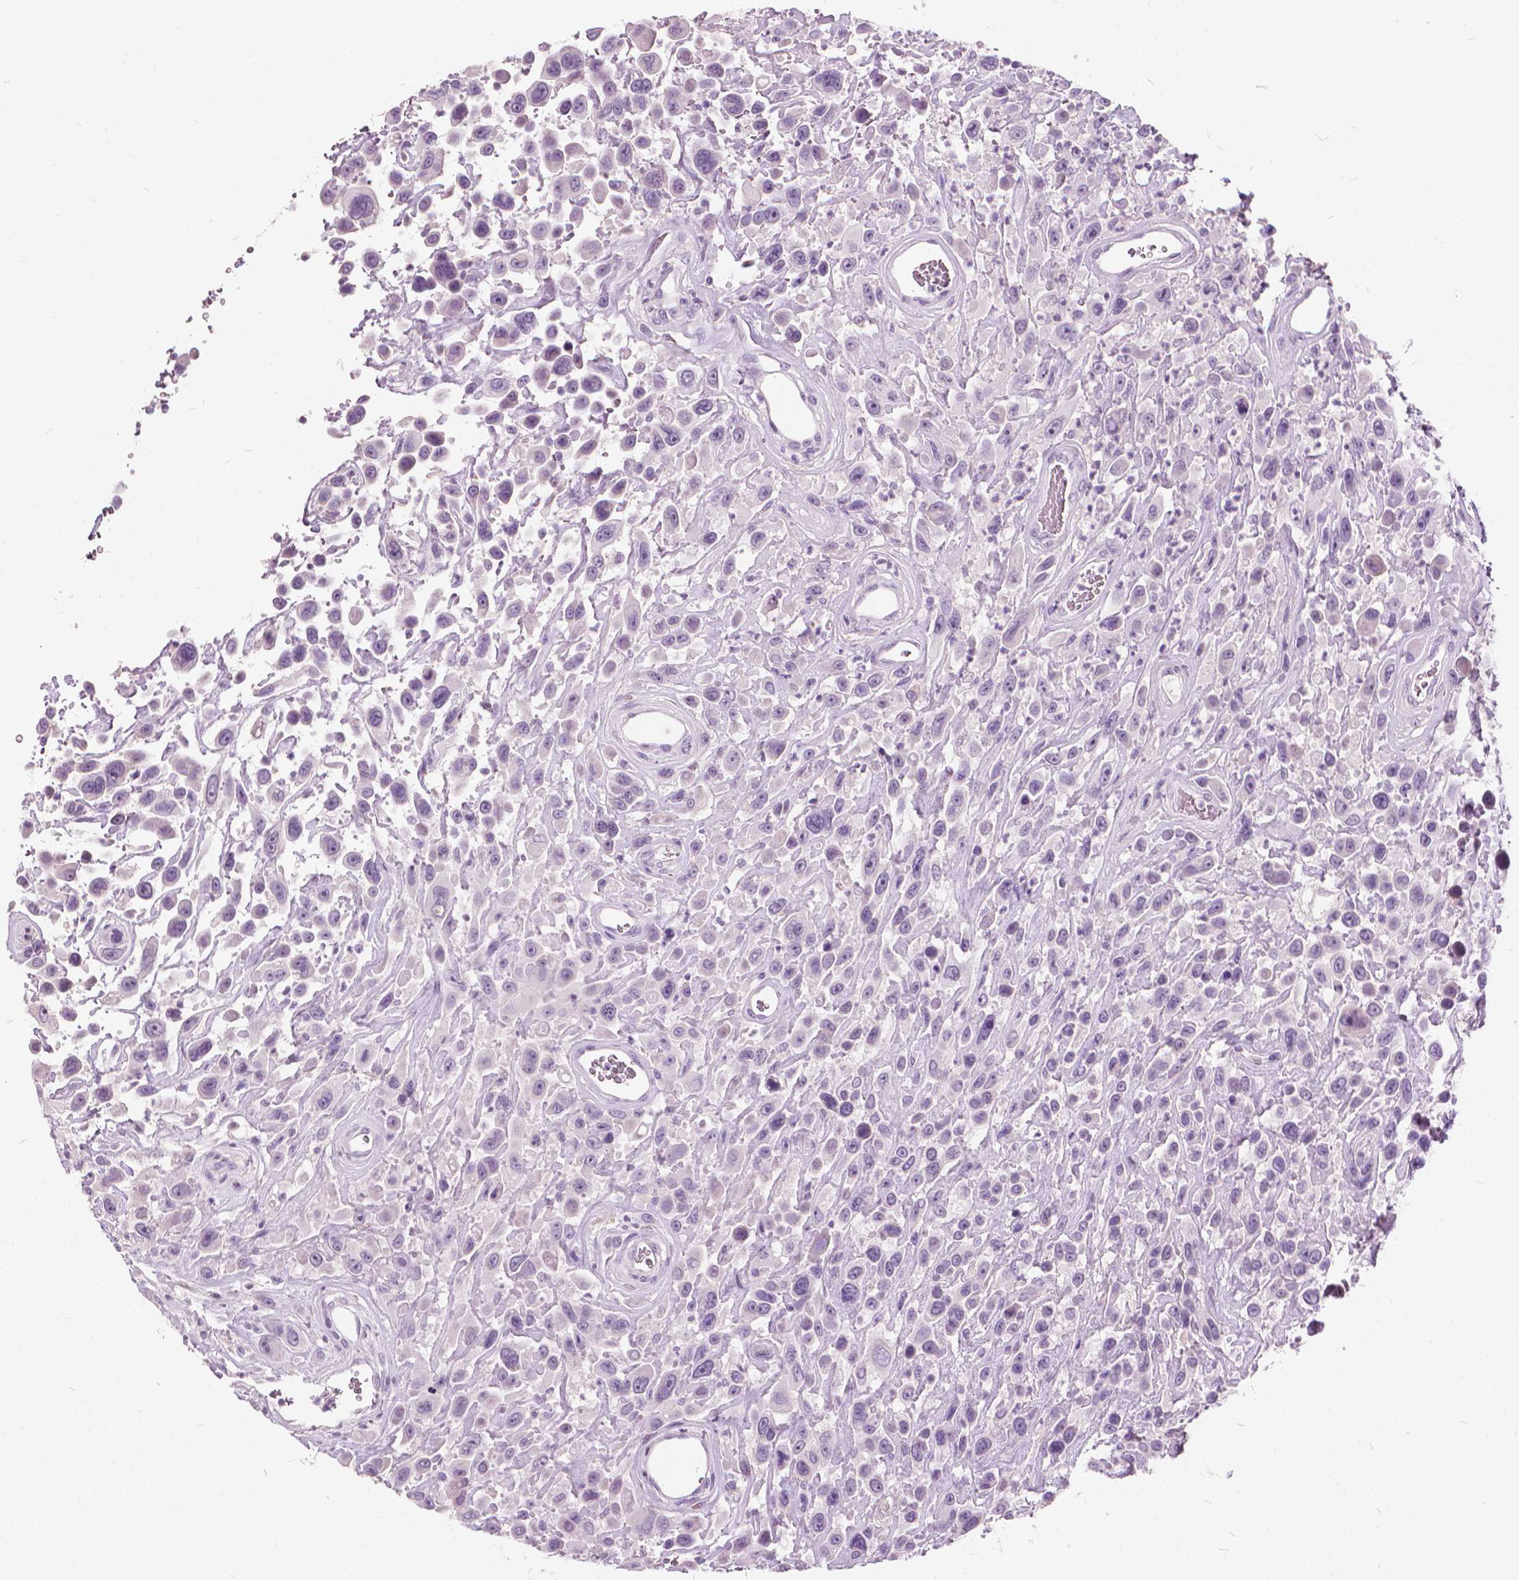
{"staining": {"intensity": "negative", "quantity": "none", "location": "none"}, "tissue": "urothelial cancer", "cell_type": "Tumor cells", "image_type": "cancer", "snomed": [{"axis": "morphology", "description": "Urothelial carcinoma, High grade"}, {"axis": "topography", "description": "Urinary bladder"}], "caption": "Immunohistochemical staining of human urothelial cancer displays no significant staining in tumor cells.", "gene": "DNM1", "patient": {"sex": "male", "age": 53}}